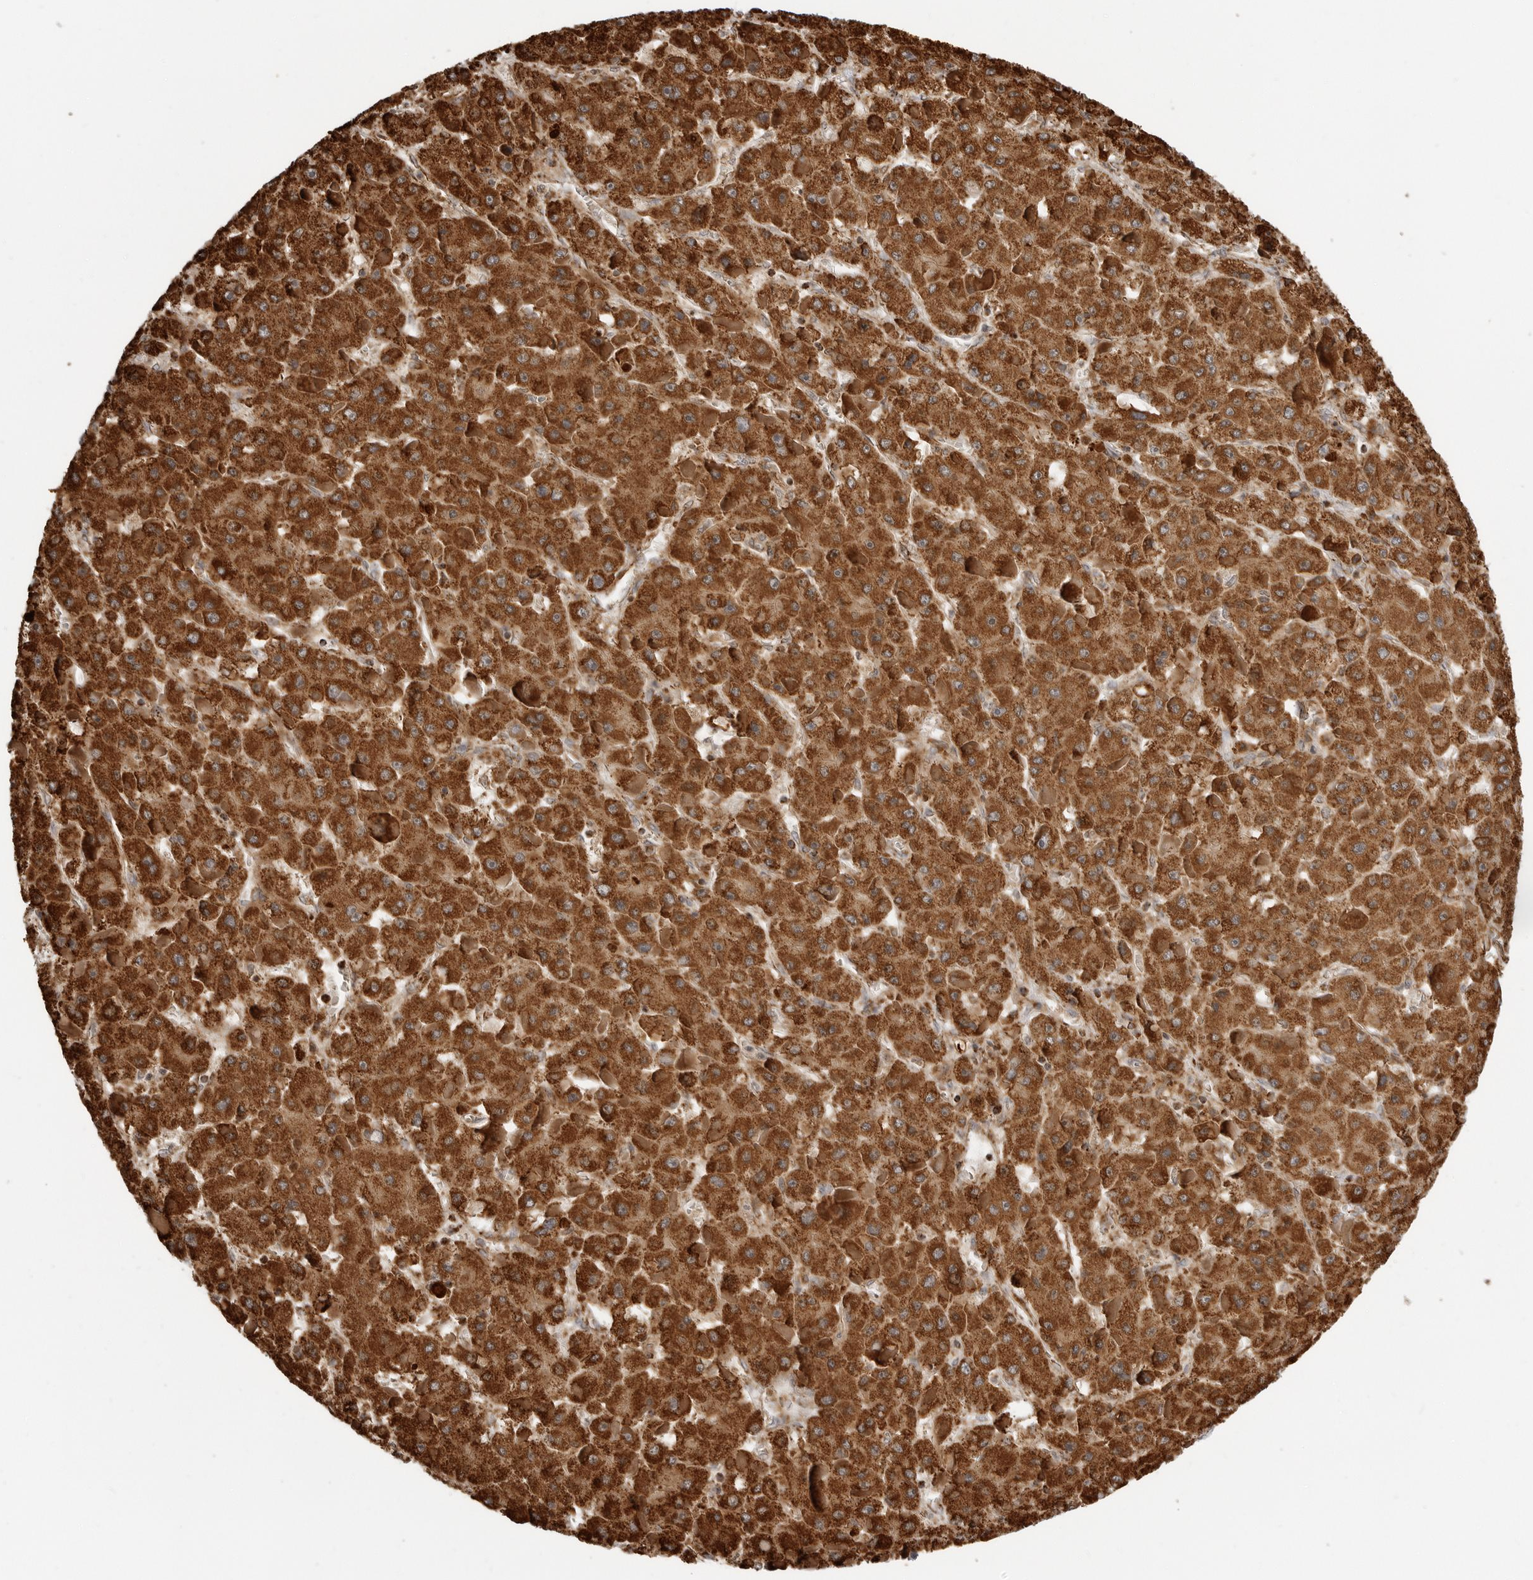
{"staining": {"intensity": "strong", "quantity": ">75%", "location": "cytoplasmic/membranous"}, "tissue": "liver cancer", "cell_type": "Tumor cells", "image_type": "cancer", "snomed": [{"axis": "morphology", "description": "Carcinoma, Hepatocellular, NOS"}, {"axis": "topography", "description": "Liver"}], "caption": "Protein staining exhibits strong cytoplasmic/membranous expression in about >75% of tumor cells in liver cancer (hepatocellular carcinoma). The protein of interest is stained brown, and the nuclei are stained in blue (DAB IHC with brightfield microscopy, high magnification).", "gene": "BMP2K", "patient": {"sex": "female", "age": 73}}